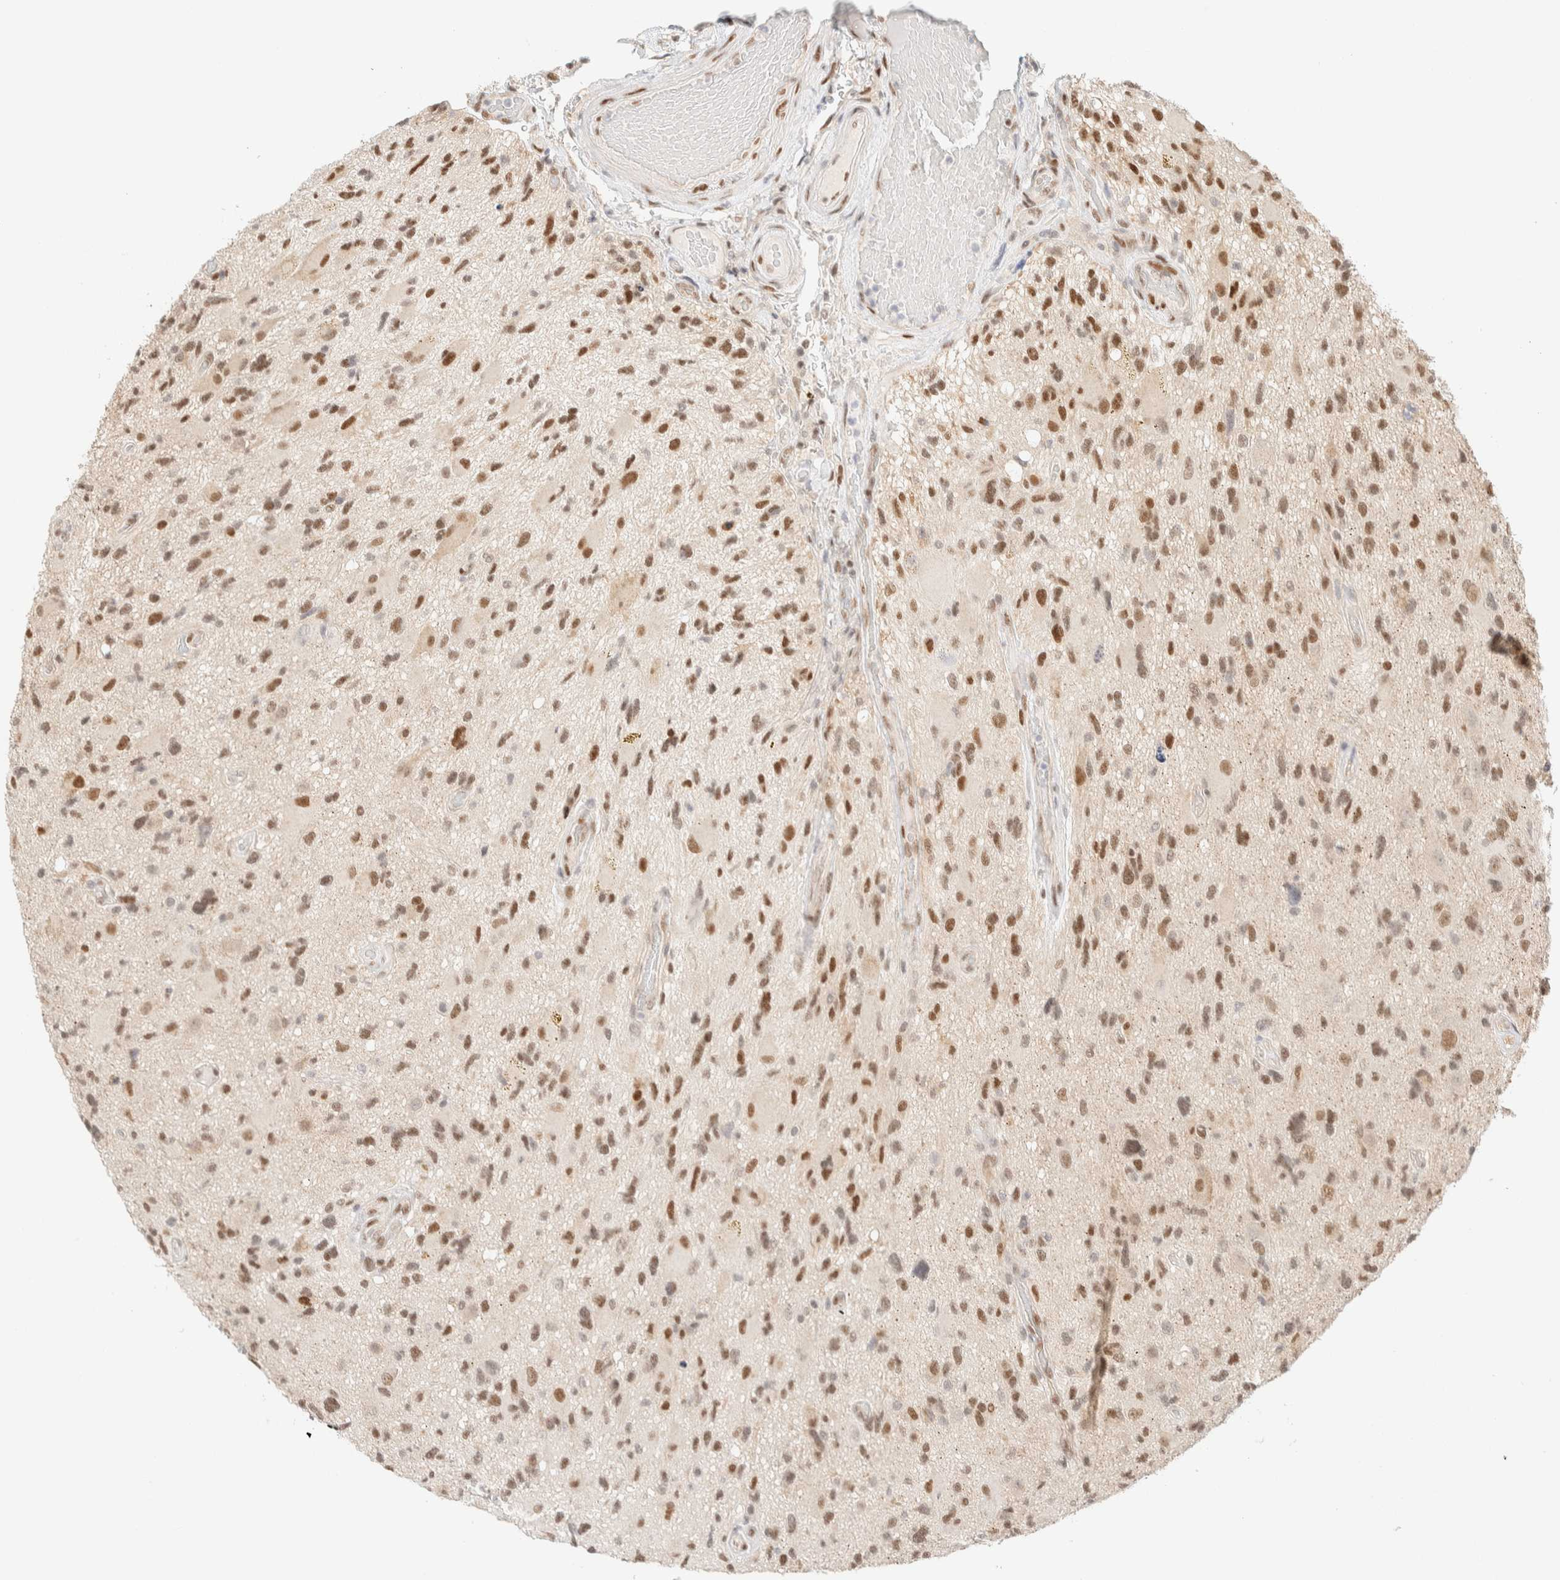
{"staining": {"intensity": "moderate", "quantity": ">75%", "location": "nuclear"}, "tissue": "glioma", "cell_type": "Tumor cells", "image_type": "cancer", "snomed": [{"axis": "morphology", "description": "Glioma, malignant, High grade"}, {"axis": "topography", "description": "Brain"}], "caption": "Moderate nuclear expression for a protein is seen in approximately >75% of tumor cells of malignant glioma (high-grade) using IHC.", "gene": "PYGO2", "patient": {"sex": "male", "age": 33}}